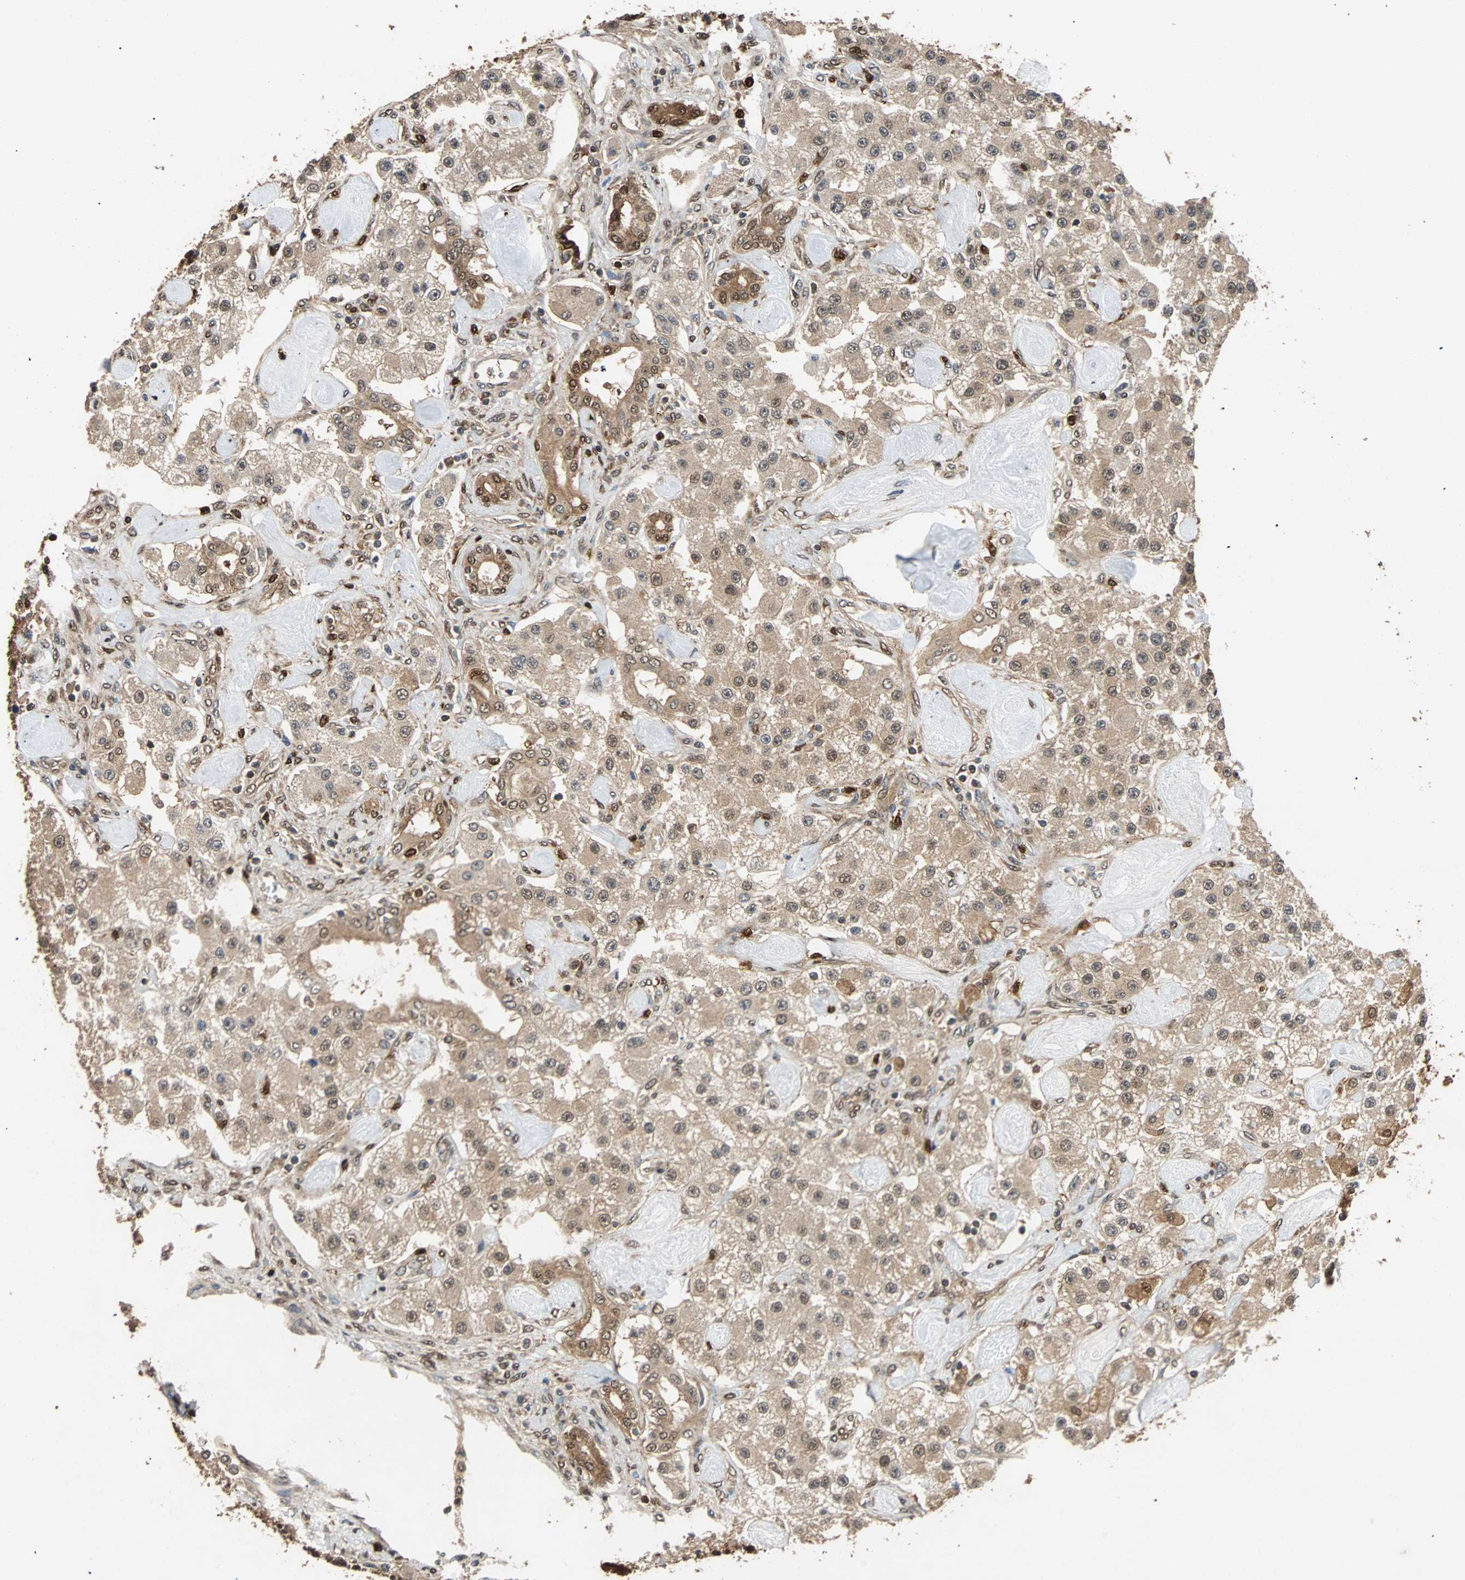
{"staining": {"intensity": "moderate", "quantity": ">75%", "location": "cytoplasmic/membranous"}, "tissue": "carcinoid", "cell_type": "Tumor cells", "image_type": "cancer", "snomed": [{"axis": "morphology", "description": "Carcinoid, malignant, NOS"}, {"axis": "topography", "description": "Pancreas"}], "caption": "Protein staining displays moderate cytoplasmic/membranous staining in approximately >75% of tumor cells in carcinoid.", "gene": "PRDX6", "patient": {"sex": "male", "age": 41}}